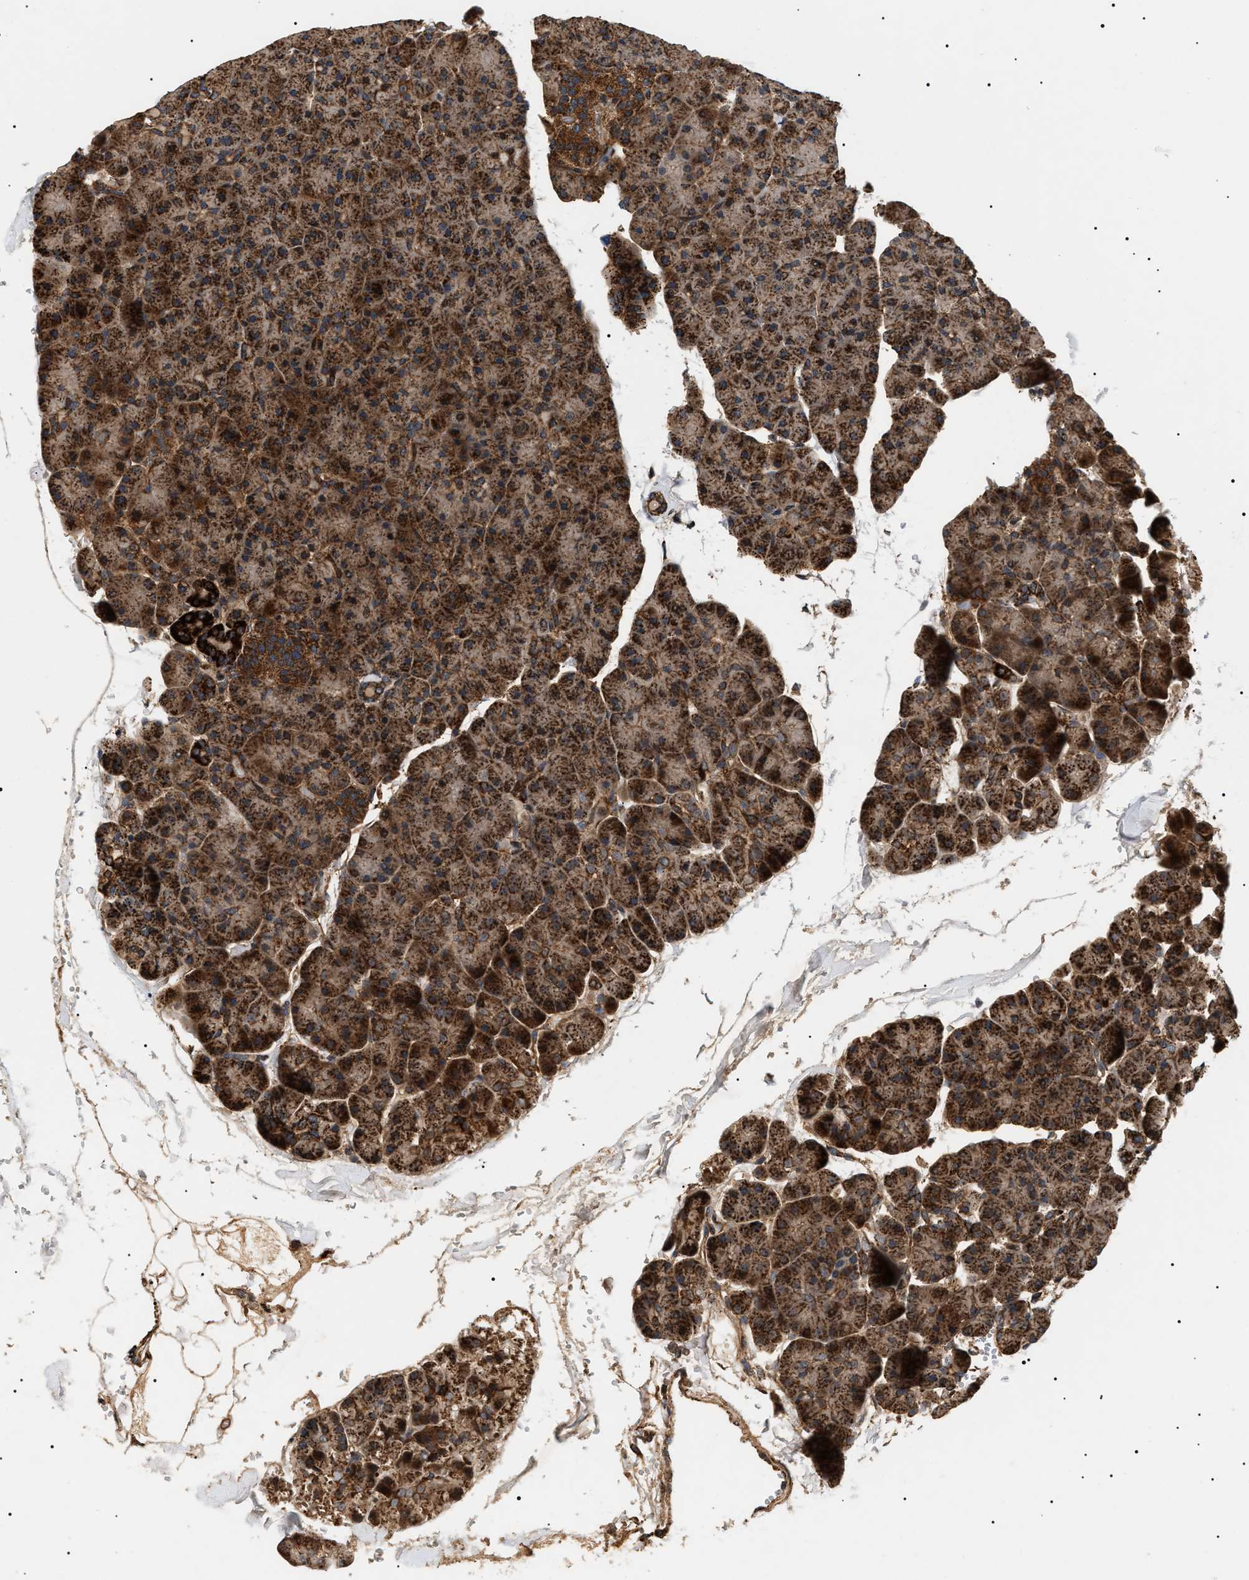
{"staining": {"intensity": "strong", "quantity": ">75%", "location": "cytoplasmic/membranous"}, "tissue": "pancreas", "cell_type": "Exocrine glandular cells", "image_type": "normal", "snomed": [{"axis": "morphology", "description": "Normal tissue, NOS"}, {"axis": "topography", "description": "Pancreas"}], "caption": "The photomicrograph shows immunohistochemical staining of benign pancreas. There is strong cytoplasmic/membranous expression is identified in about >75% of exocrine glandular cells.", "gene": "ZBTB26", "patient": {"sex": "male", "age": 35}}